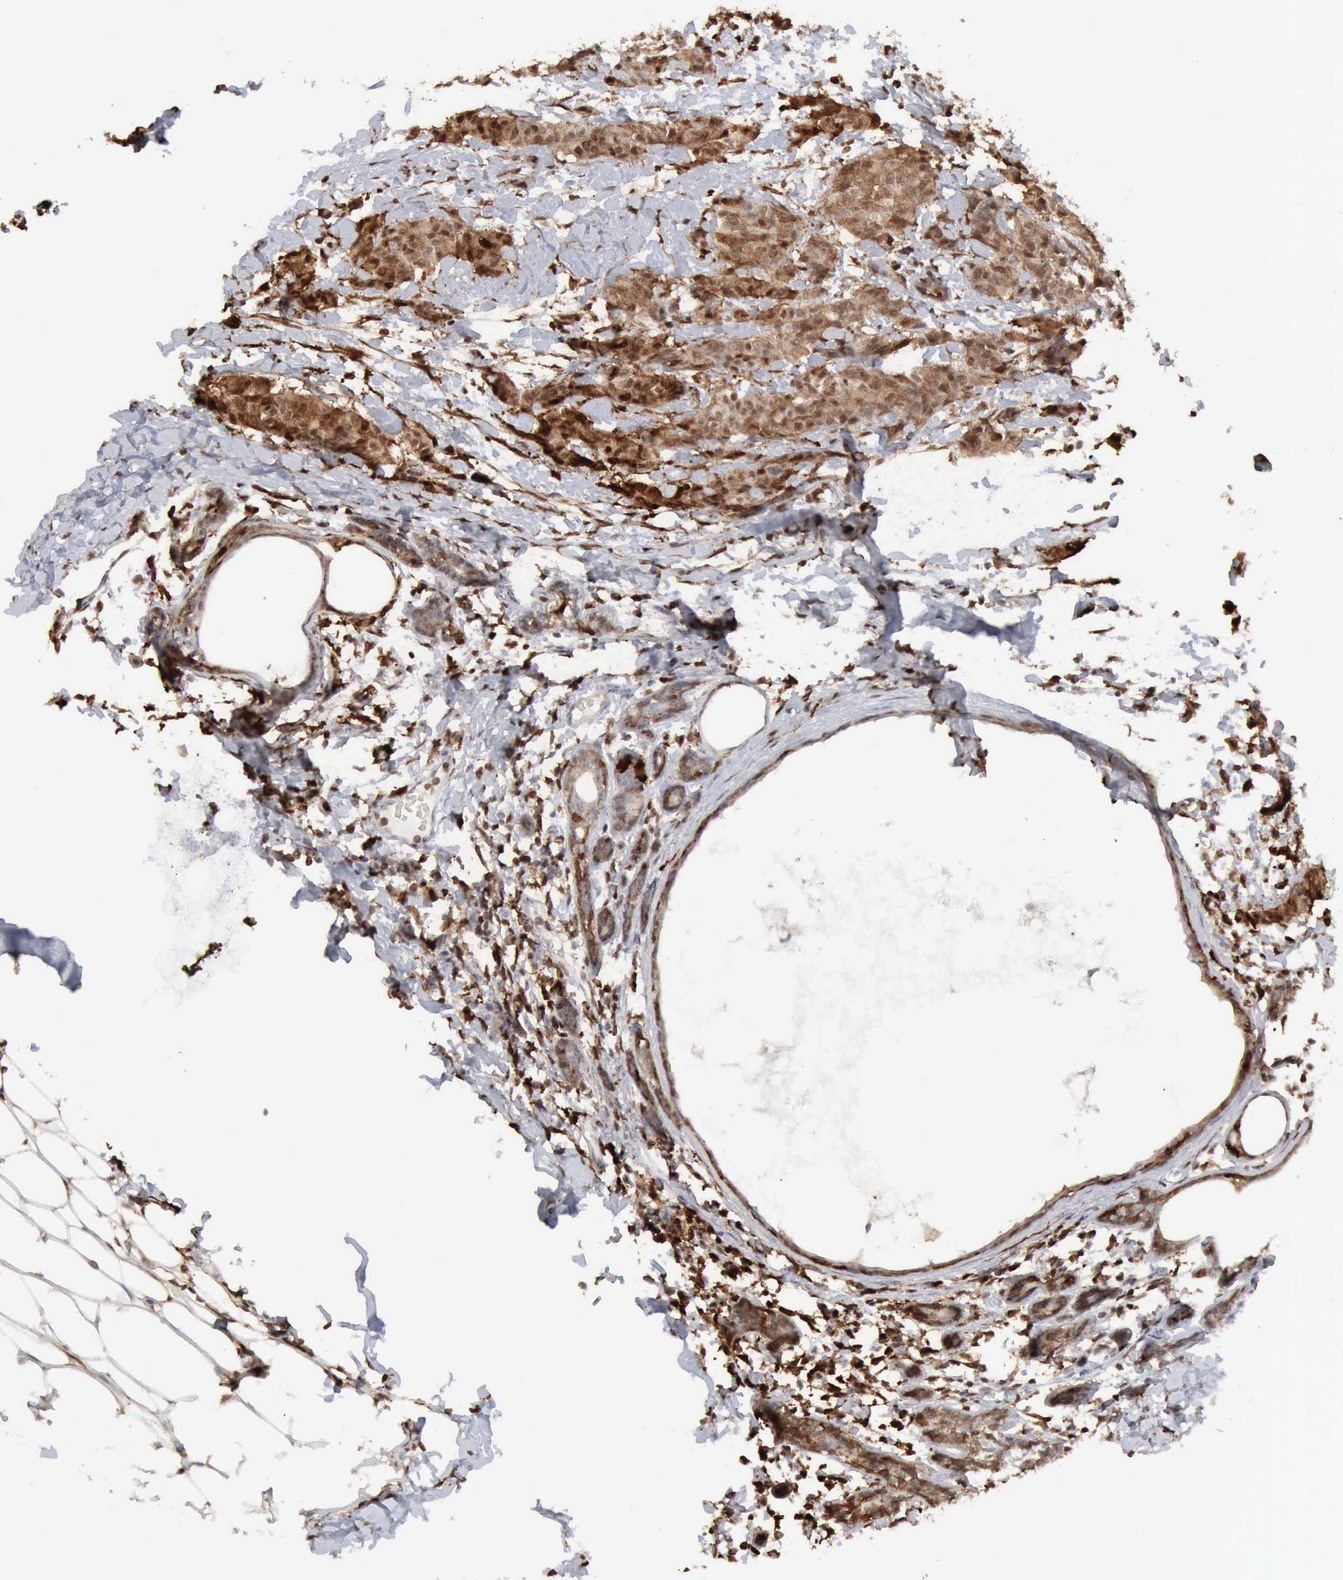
{"staining": {"intensity": "weak", "quantity": ">75%", "location": "cytoplasmic/membranous,nuclear"}, "tissue": "breast cancer", "cell_type": "Tumor cells", "image_type": "cancer", "snomed": [{"axis": "morphology", "description": "Duct carcinoma"}, {"axis": "topography", "description": "Breast"}], "caption": "Immunohistochemical staining of breast cancer (intraductal carcinoma) displays low levels of weak cytoplasmic/membranous and nuclear expression in about >75% of tumor cells.", "gene": "STAT1", "patient": {"sex": "female", "age": 40}}